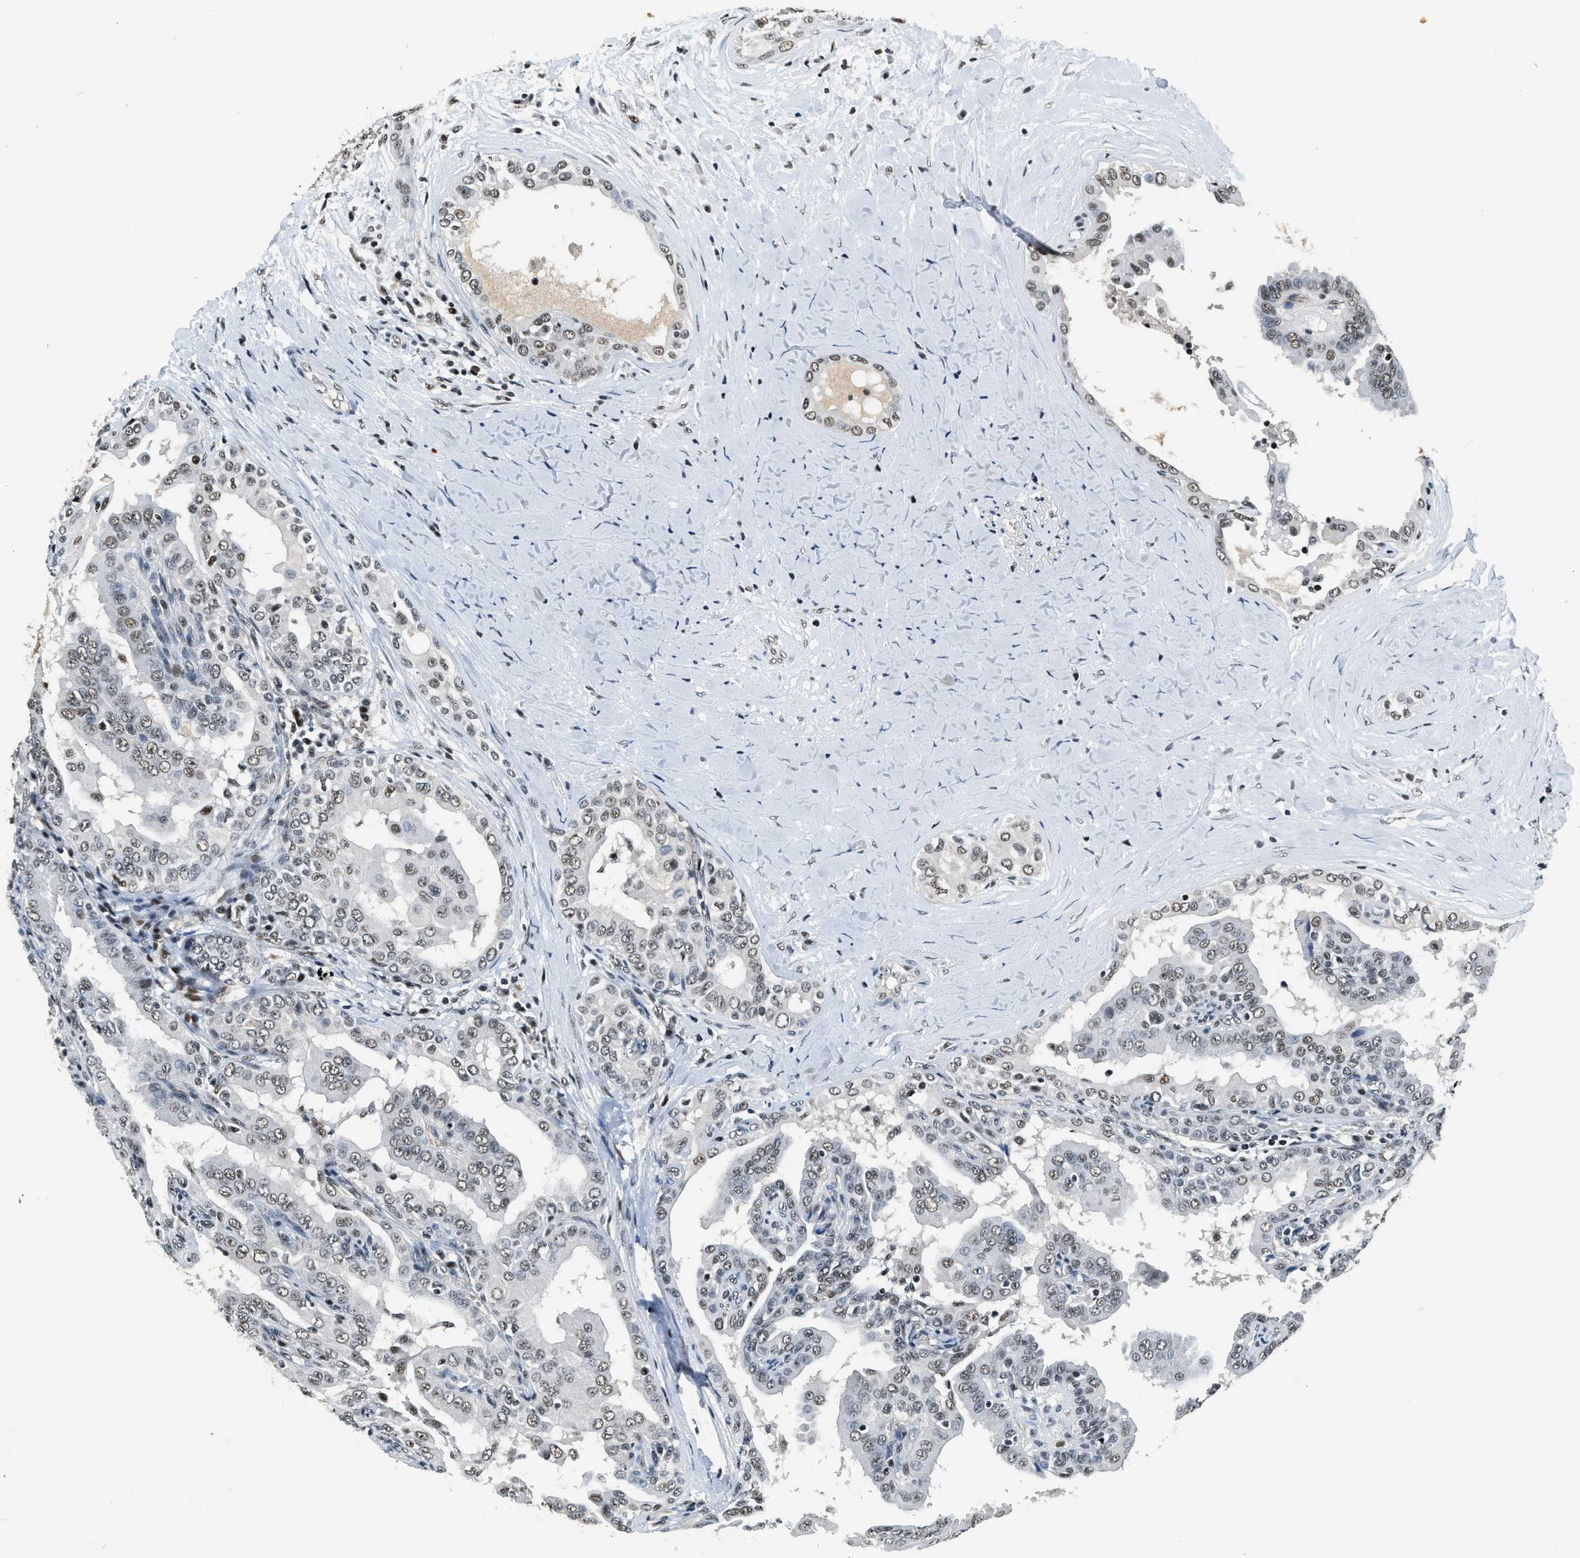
{"staining": {"intensity": "weak", "quantity": "25%-75%", "location": "nuclear"}, "tissue": "thyroid cancer", "cell_type": "Tumor cells", "image_type": "cancer", "snomed": [{"axis": "morphology", "description": "Papillary adenocarcinoma, NOS"}, {"axis": "topography", "description": "Thyroid gland"}], "caption": "Papillary adenocarcinoma (thyroid) stained for a protein (brown) shows weak nuclear positive staining in approximately 25%-75% of tumor cells.", "gene": "CCNE1", "patient": {"sex": "male", "age": 33}}